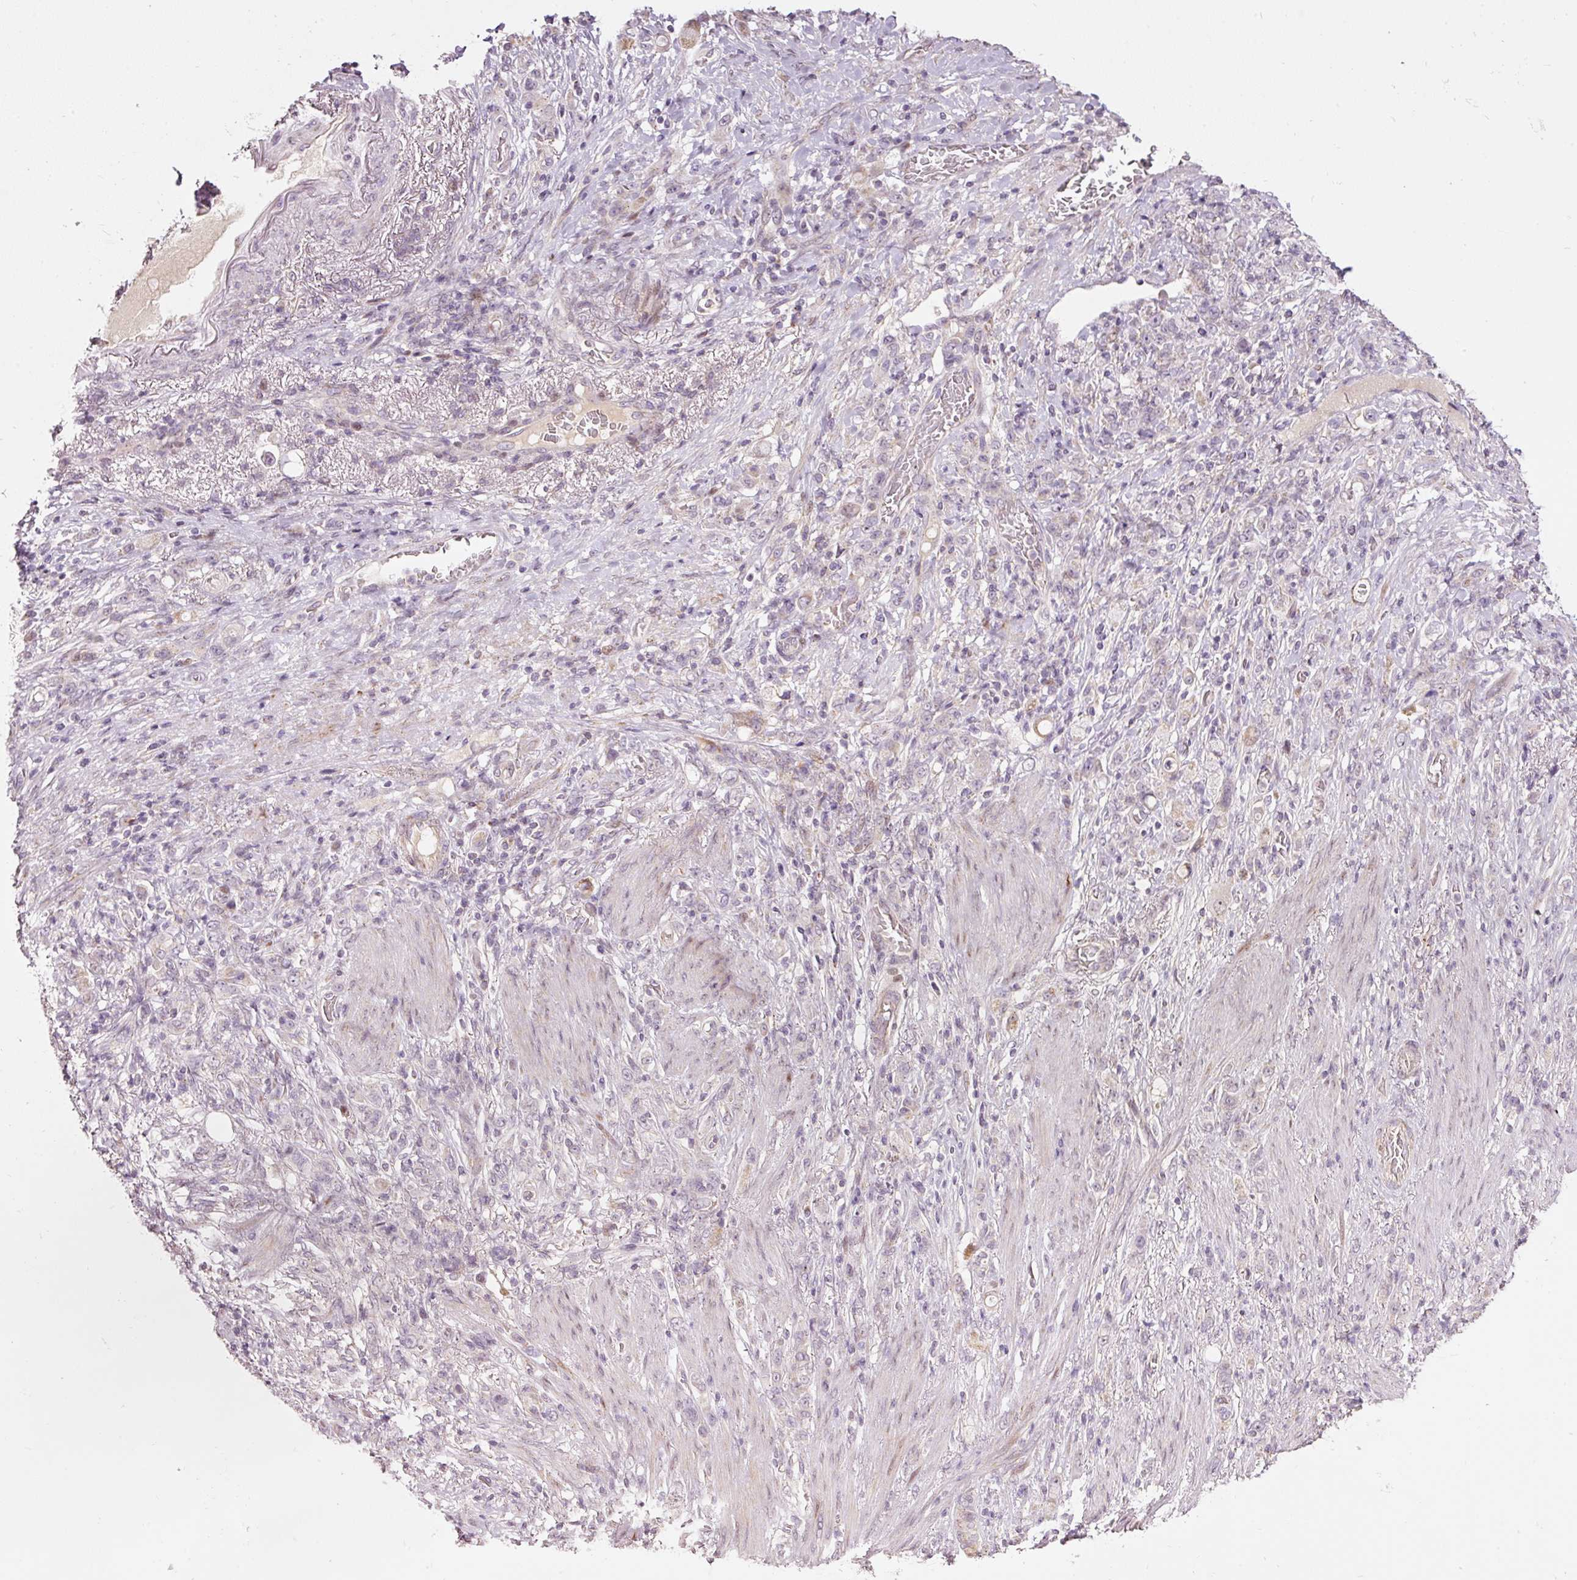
{"staining": {"intensity": "negative", "quantity": "none", "location": "none"}, "tissue": "stomach cancer", "cell_type": "Tumor cells", "image_type": "cancer", "snomed": [{"axis": "morphology", "description": "Adenocarcinoma, NOS"}, {"axis": "topography", "description": "Stomach"}], "caption": "IHC histopathology image of neoplastic tissue: stomach adenocarcinoma stained with DAB (3,3'-diaminobenzidine) displays no significant protein positivity in tumor cells. Nuclei are stained in blue.", "gene": "TOB2", "patient": {"sex": "female", "age": 79}}